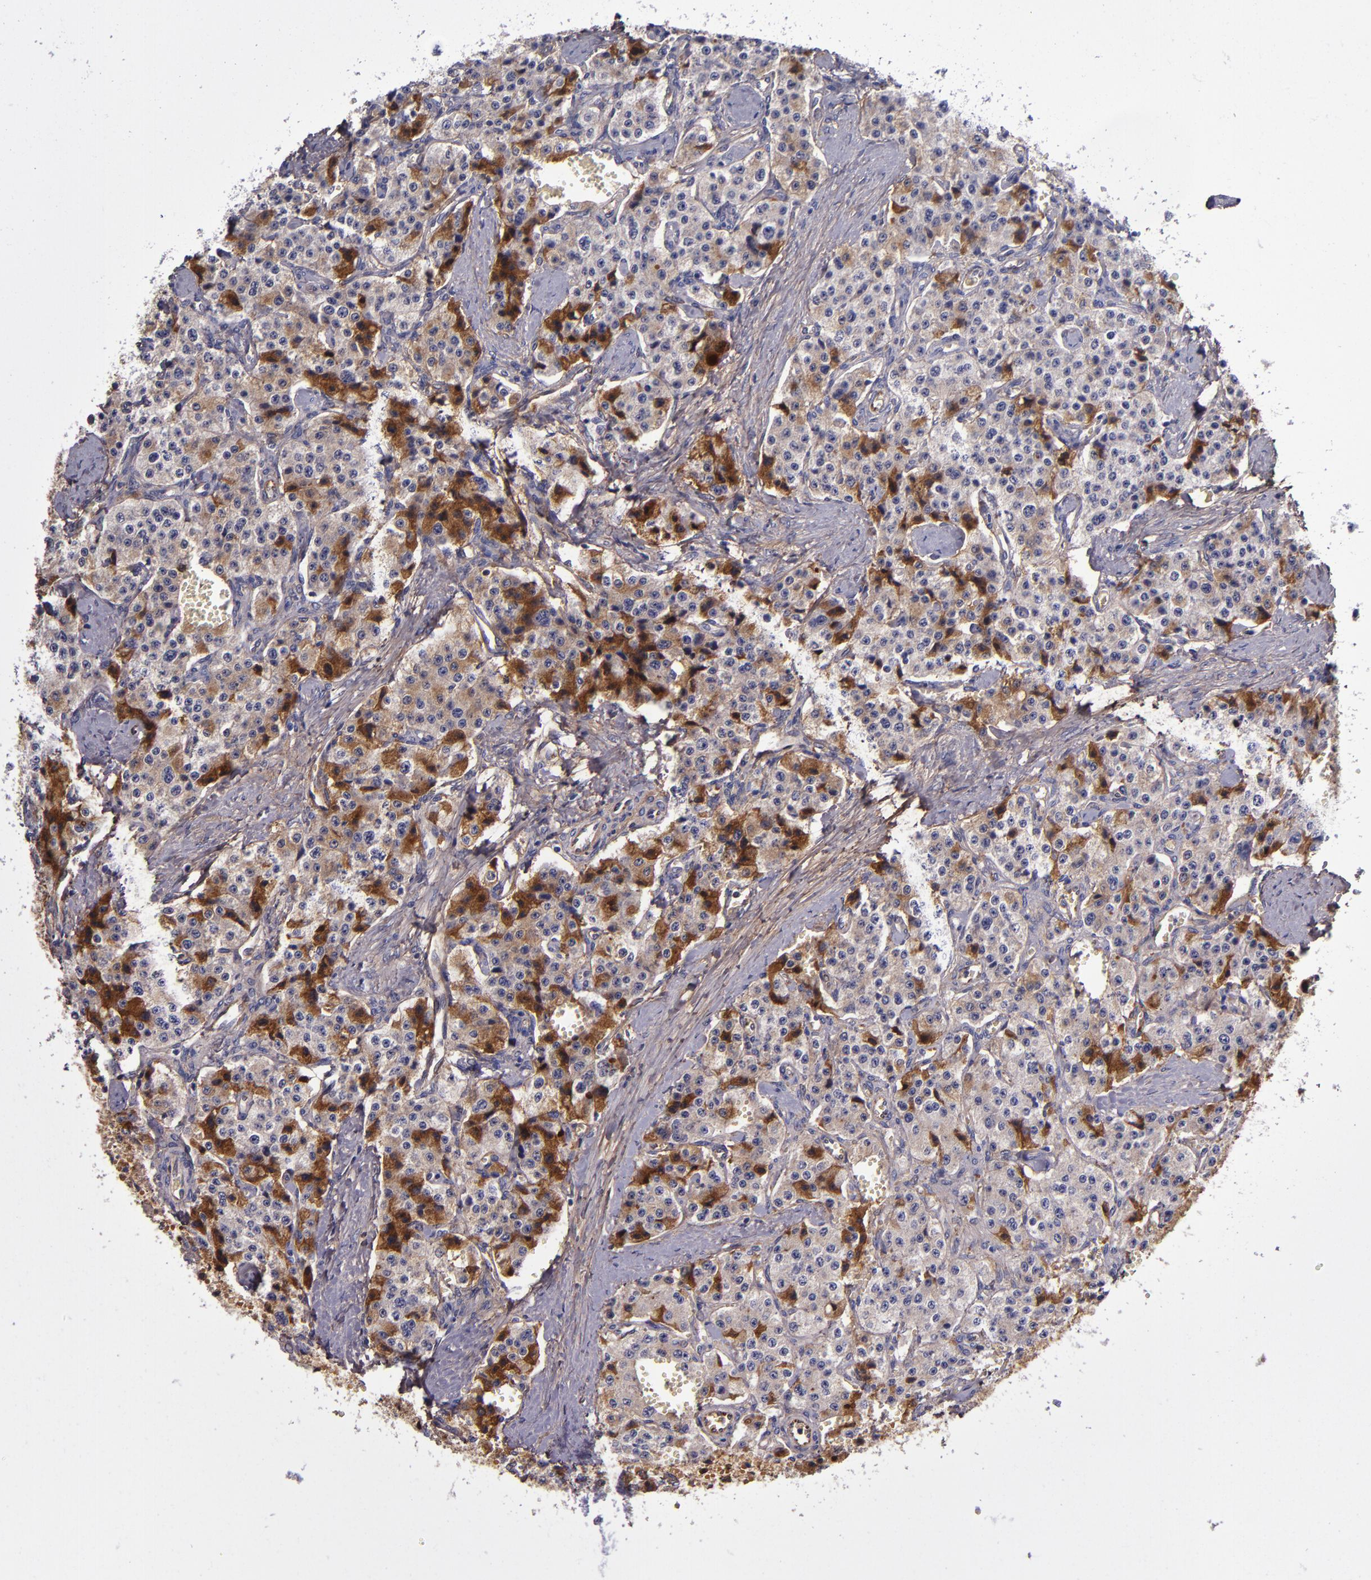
{"staining": {"intensity": "strong", "quantity": "25%-75%", "location": "cytoplasmic/membranous"}, "tissue": "carcinoid", "cell_type": "Tumor cells", "image_type": "cancer", "snomed": [{"axis": "morphology", "description": "Carcinoid, malignant, NOS"}, {"axis": "topography", "description": "Small intestine"}], "caption": "Immunohistochemical staining of human carcinoid exhibits high levels of strong cytoplasmic/membranous positivity in about 25%-75% of tumor cells.", "gene": "CLEC3B", "patient": {"sex": "male", "age": 52}}